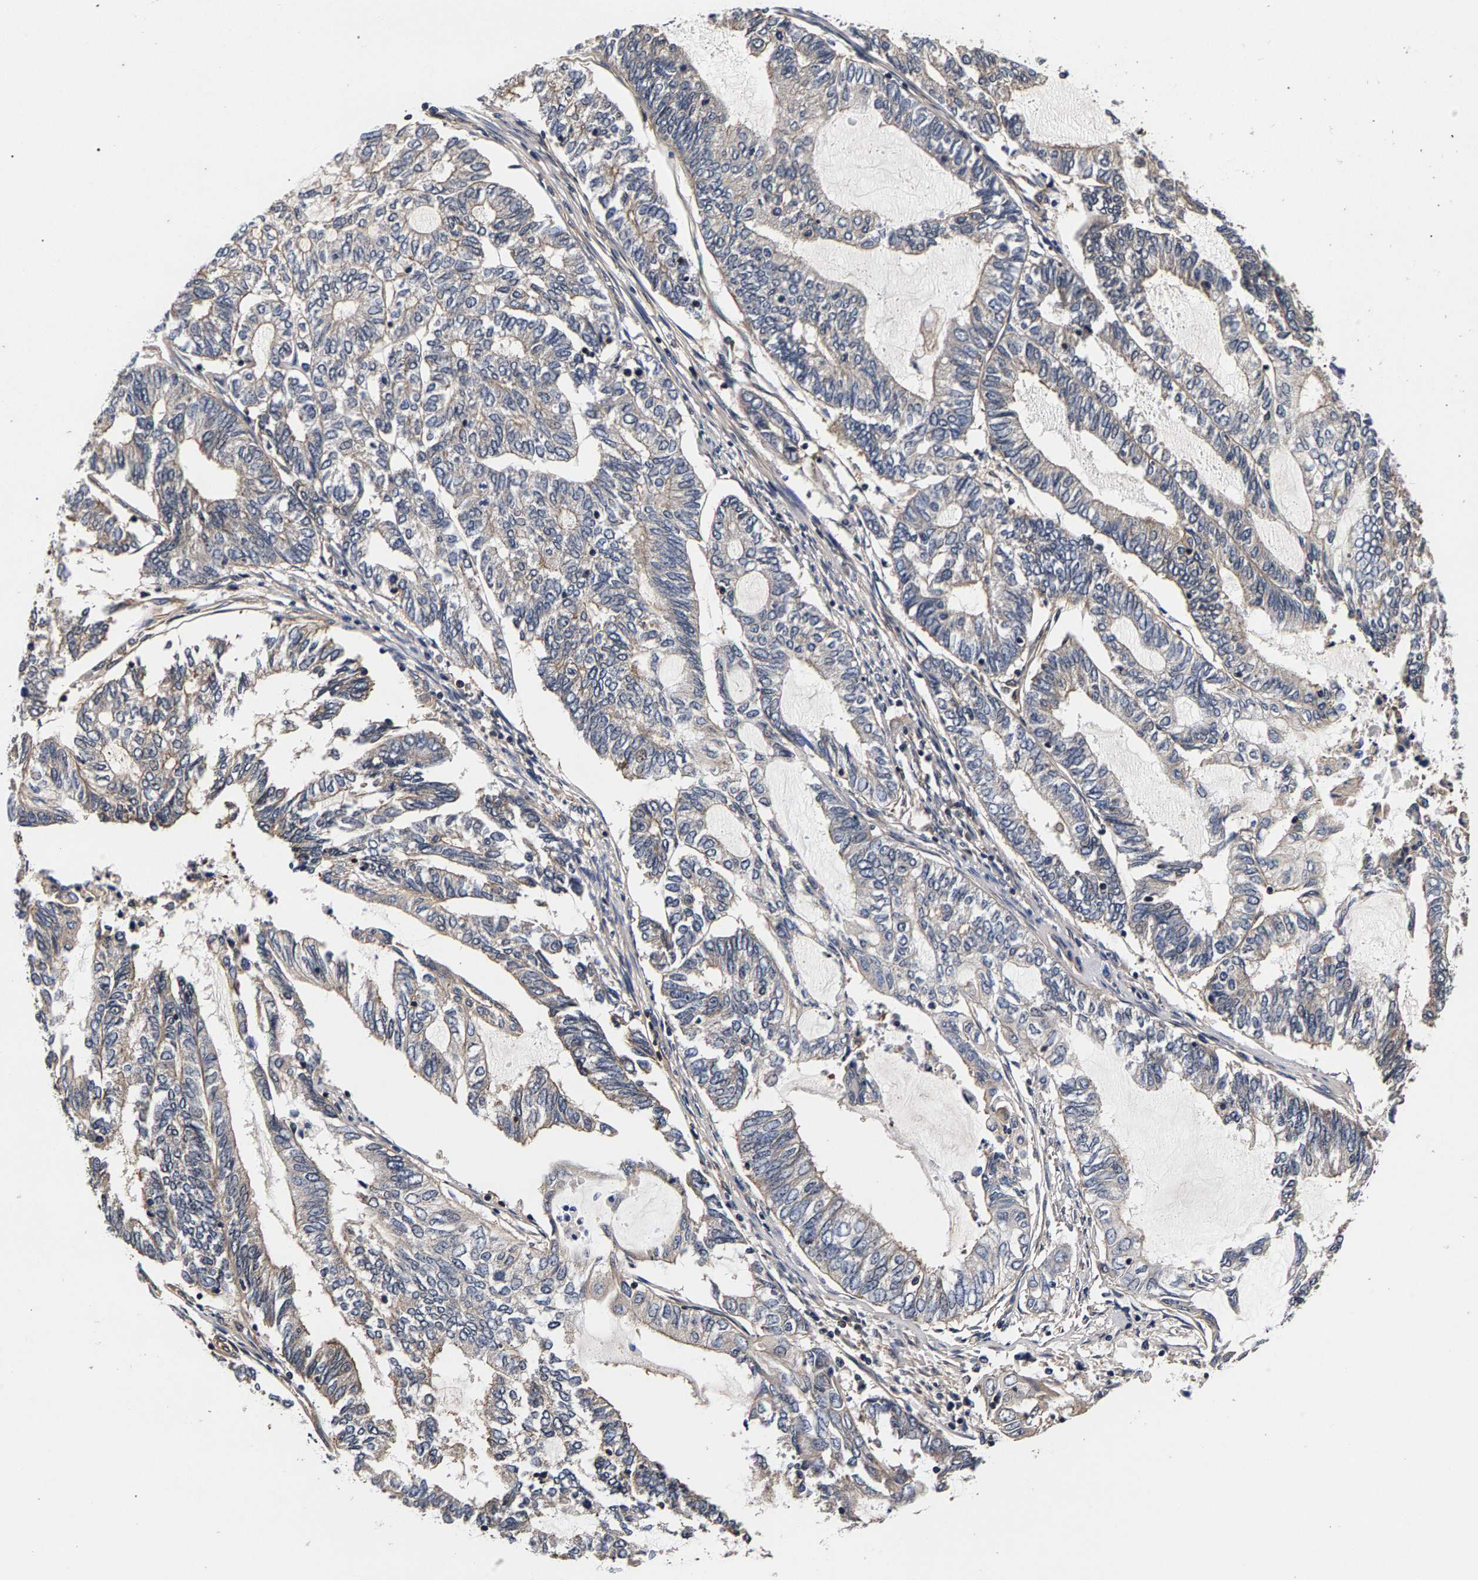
{"staining": {"intensity": "weak", "quantity": "<25%", "location": "cytoplasmic/membranous"}, "tissue": "endometrial cancer", "cell_type": "Tumor cells", "image_type": "cancer", "snomed": [{"axis": "morphology", "description": "Adenocarcinoma, NOS"}, {"axis": "topography", "description": "Uterus"}, {"axis": "topography", "description": "Endometrium"}], "caption": "Human adenocarcinoma (endometrial) stained for a protein using immunohistochemistry (IHC) reveals no positivity in tumor cells.", "gene": "MARCHF7", "patient": {"sex": "female", "age": 70}}